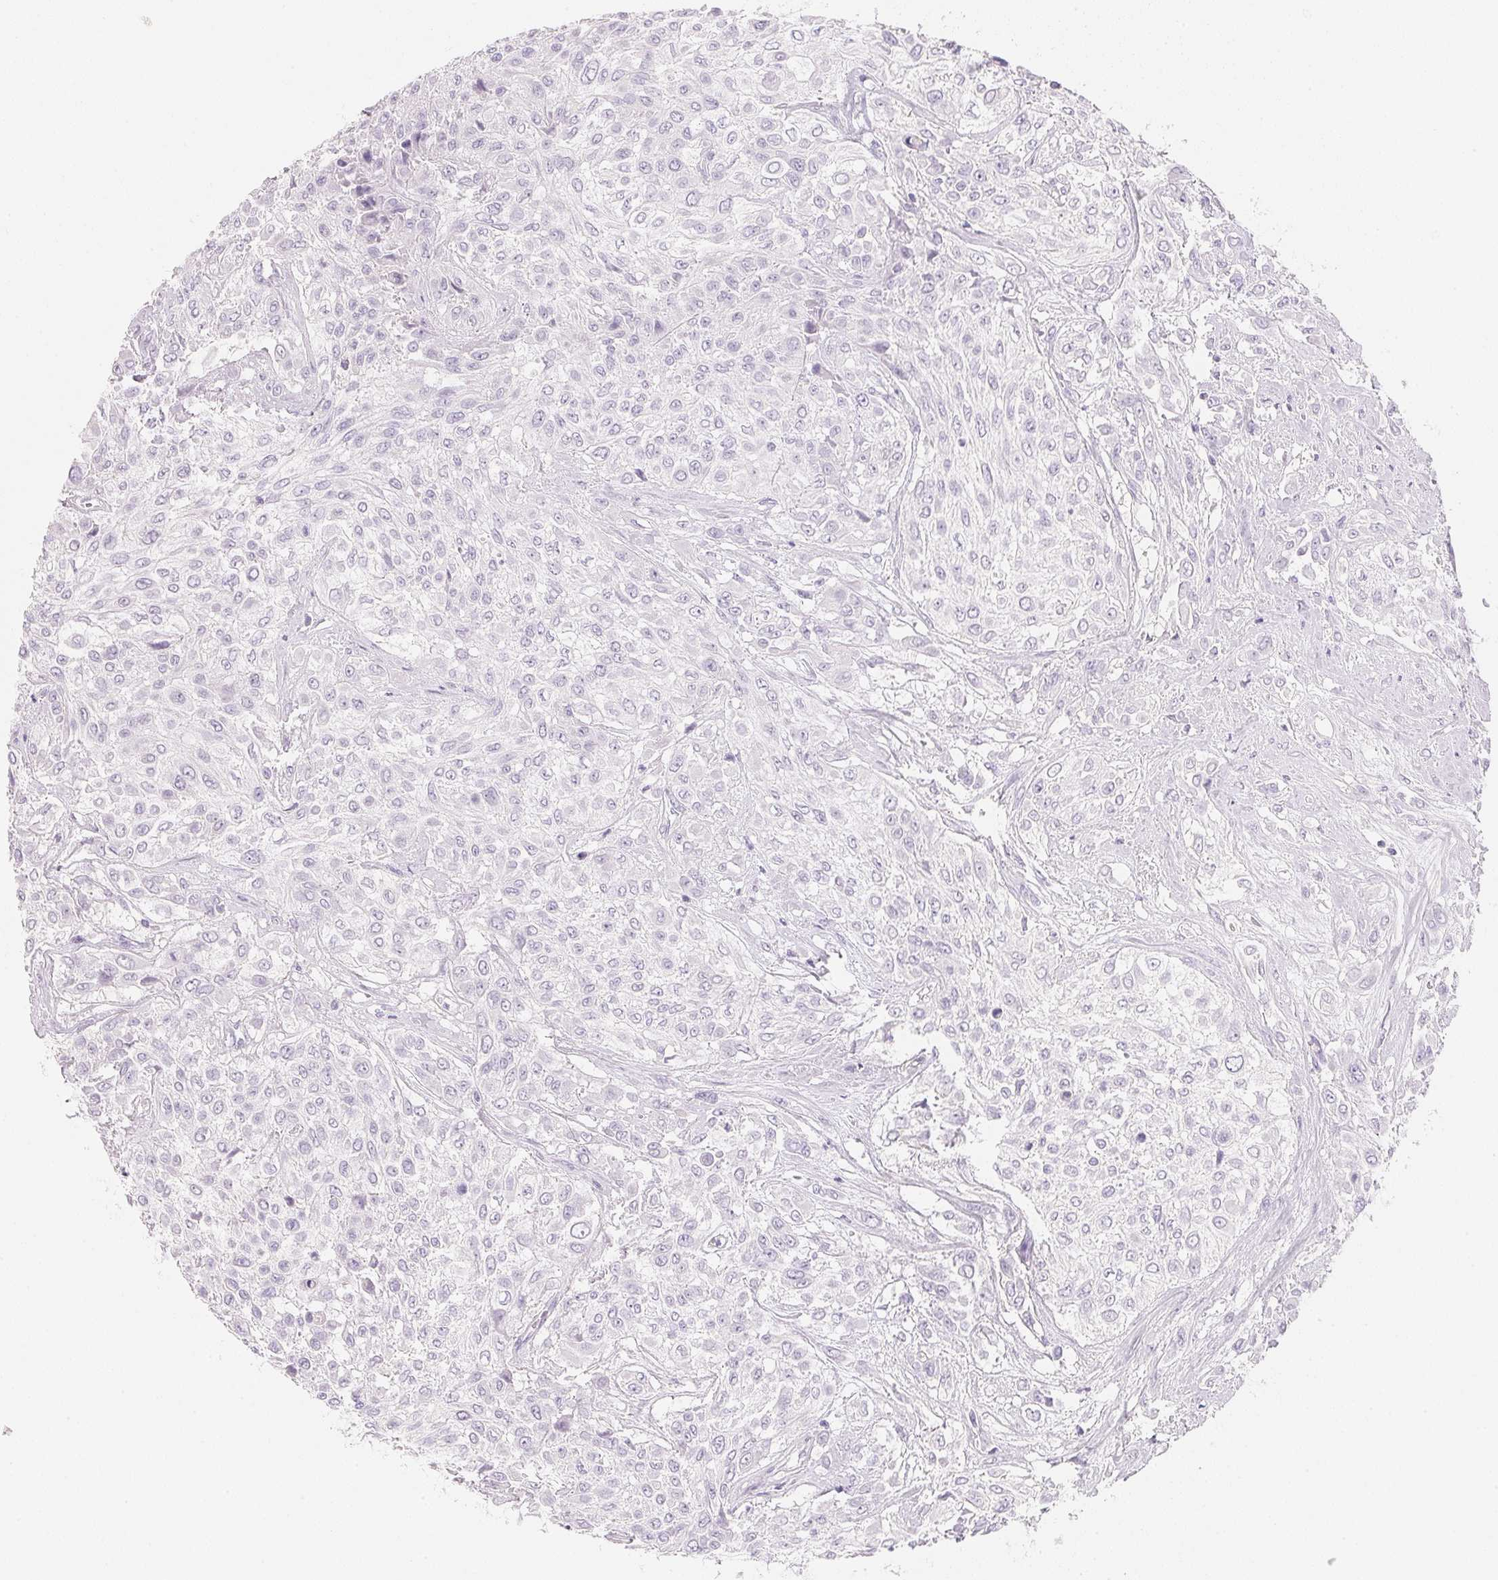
{"staining": {"intensity": "negative", "quantity": "none", "location": "none"}, "tissue": "urothelial cancer", "cell_type": "Tumor cells", "image_type": "cancer", "snomed": [{"axis": "morphology", "description": "Urothelial carcinoma, High grade"}, {"axis": "topography", "description": "Urinary bladder"}], "caption": "Human urothelial cancer stained for a protein using IHC exhibits no positivity in tumor cells.", "gene": "ACP3", "patient": {"sex": "male", "age": 57}}